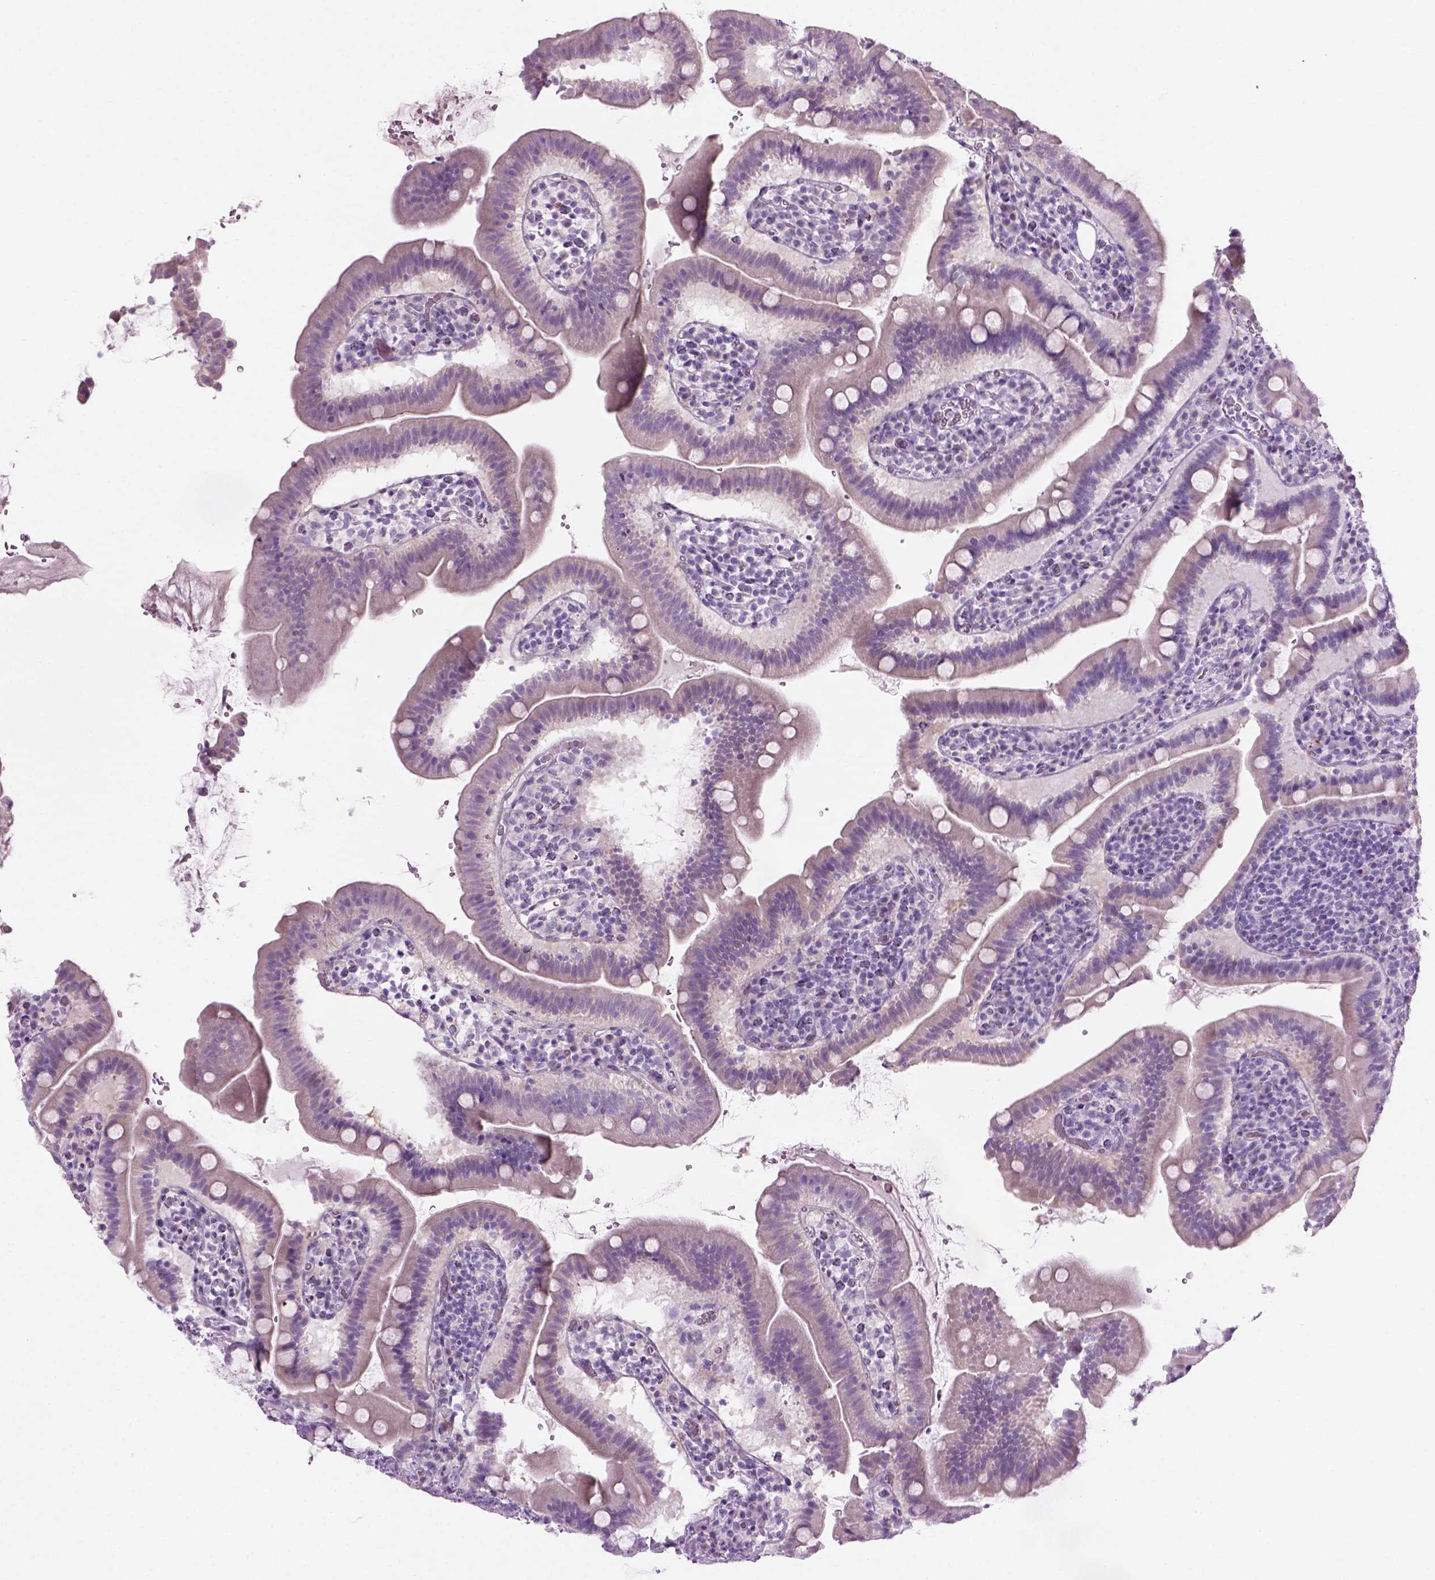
{"staining": {"intensity": "negative", "quantity": "none", "location": "none"}, "tissue": "small intestine", "cell_type": "Glandular cells", "image_type": "normal", "snomed": [{"axis": "morphology", "description": "Normal tissue, NOS"}, {"axis": "topography", "description": "Small intestine"}], "caption": "Immunohistochemistry histopathology image of benign human small intestine stained for a protein (brown), which displays no staining in glandular cells.", "gene": "CIBAR2", "patient": {"sex": "male", "age": 26}}